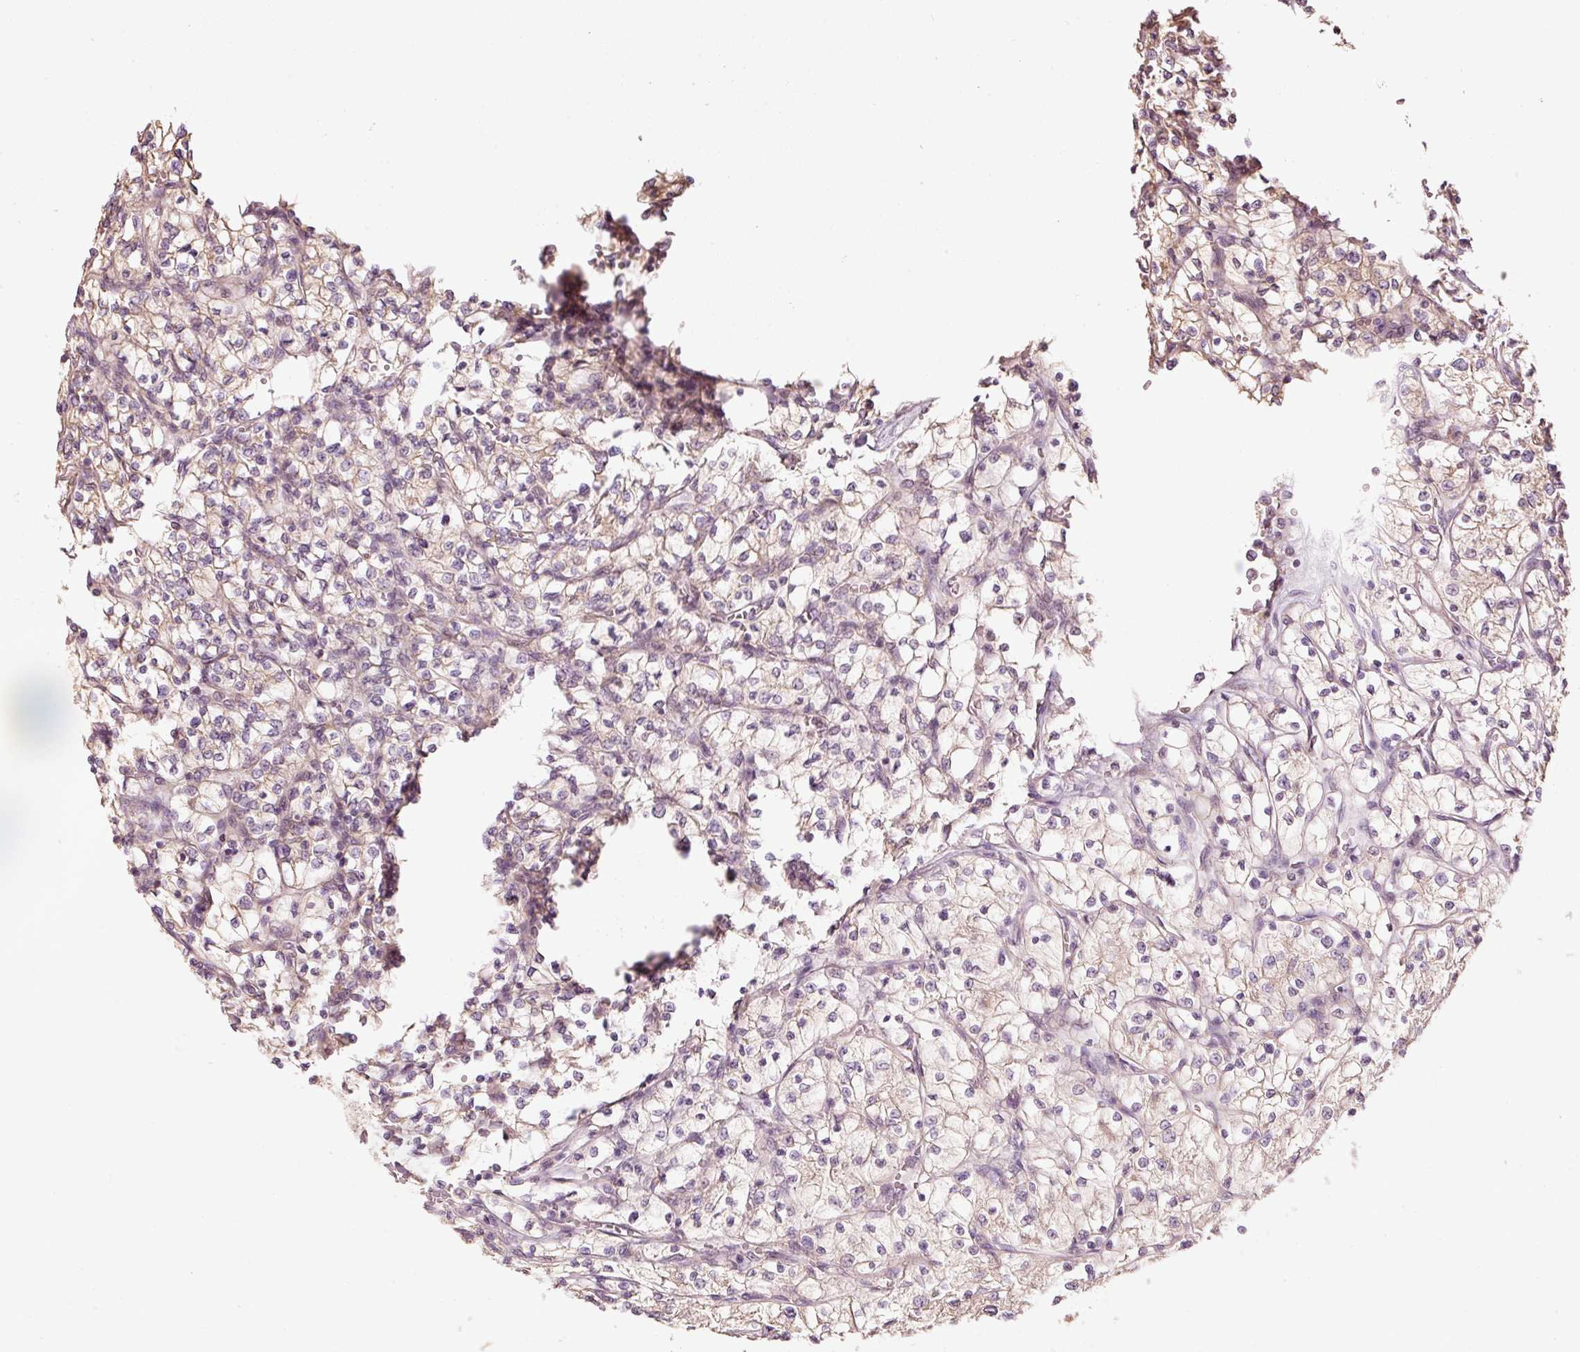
{"staining": {"intensity": "weak", "quantity": "25%-75%", "location": "cytoplasmic/membranous"}, "tissue": "renal cancer", "cell_type": "Tumor cells", "image_type": "cancer", "snomed": [{"axis": "morphology", "description": "Adenocarcinoma, NOS"}, {"axis": "topography", "description": "Kidney"}], "caption": "Protein expression by immunohistochemistry exhibits weak cytoplasmic/membranous staining in approximately 25%-75% of tumor cells in renal cancer (adenocarcinoma).", "gene": "MAP10", "patient": {"sex": "female", "age": 64}}